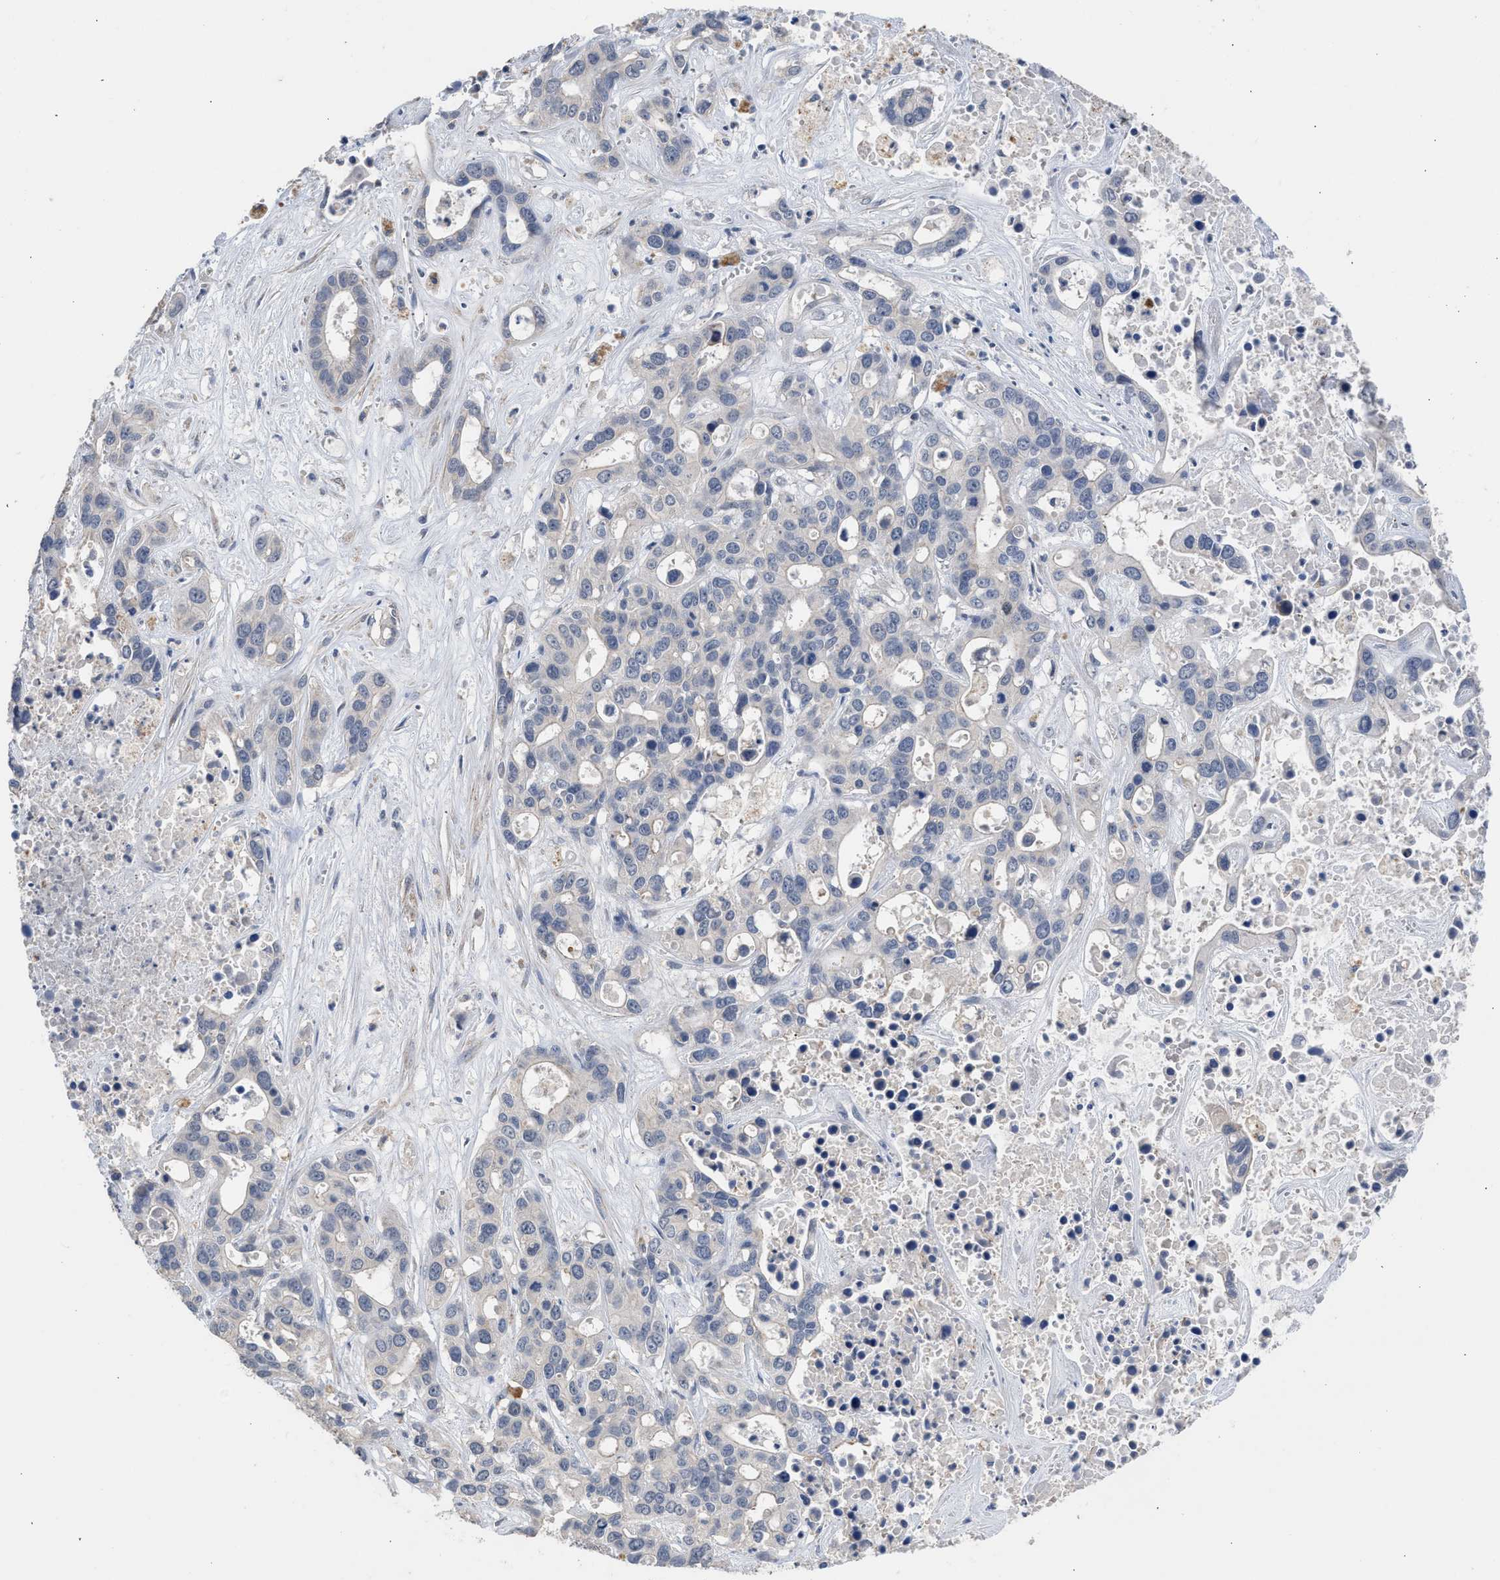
{"staining": {"intensity": "negative", "quantity": "none", "location": "none"}, "tissue": "liver cancer", "cell_type": "Tumor cells", "image_type": "cancer", "snomed": [{"axis": "morphology", "description": "Cholangiocarcinoma"}, {"axis": "topography", "description": "Liver"}], "caption": "Immunohistochemistry histopathology image of neoplastic tissue: cholangiocarcinoma (liver) stained with DAB demonstrates no significant protein expression in tumor cells.", "gene": "CSF3R", "patient": {"sex": "female", "age": 65}}